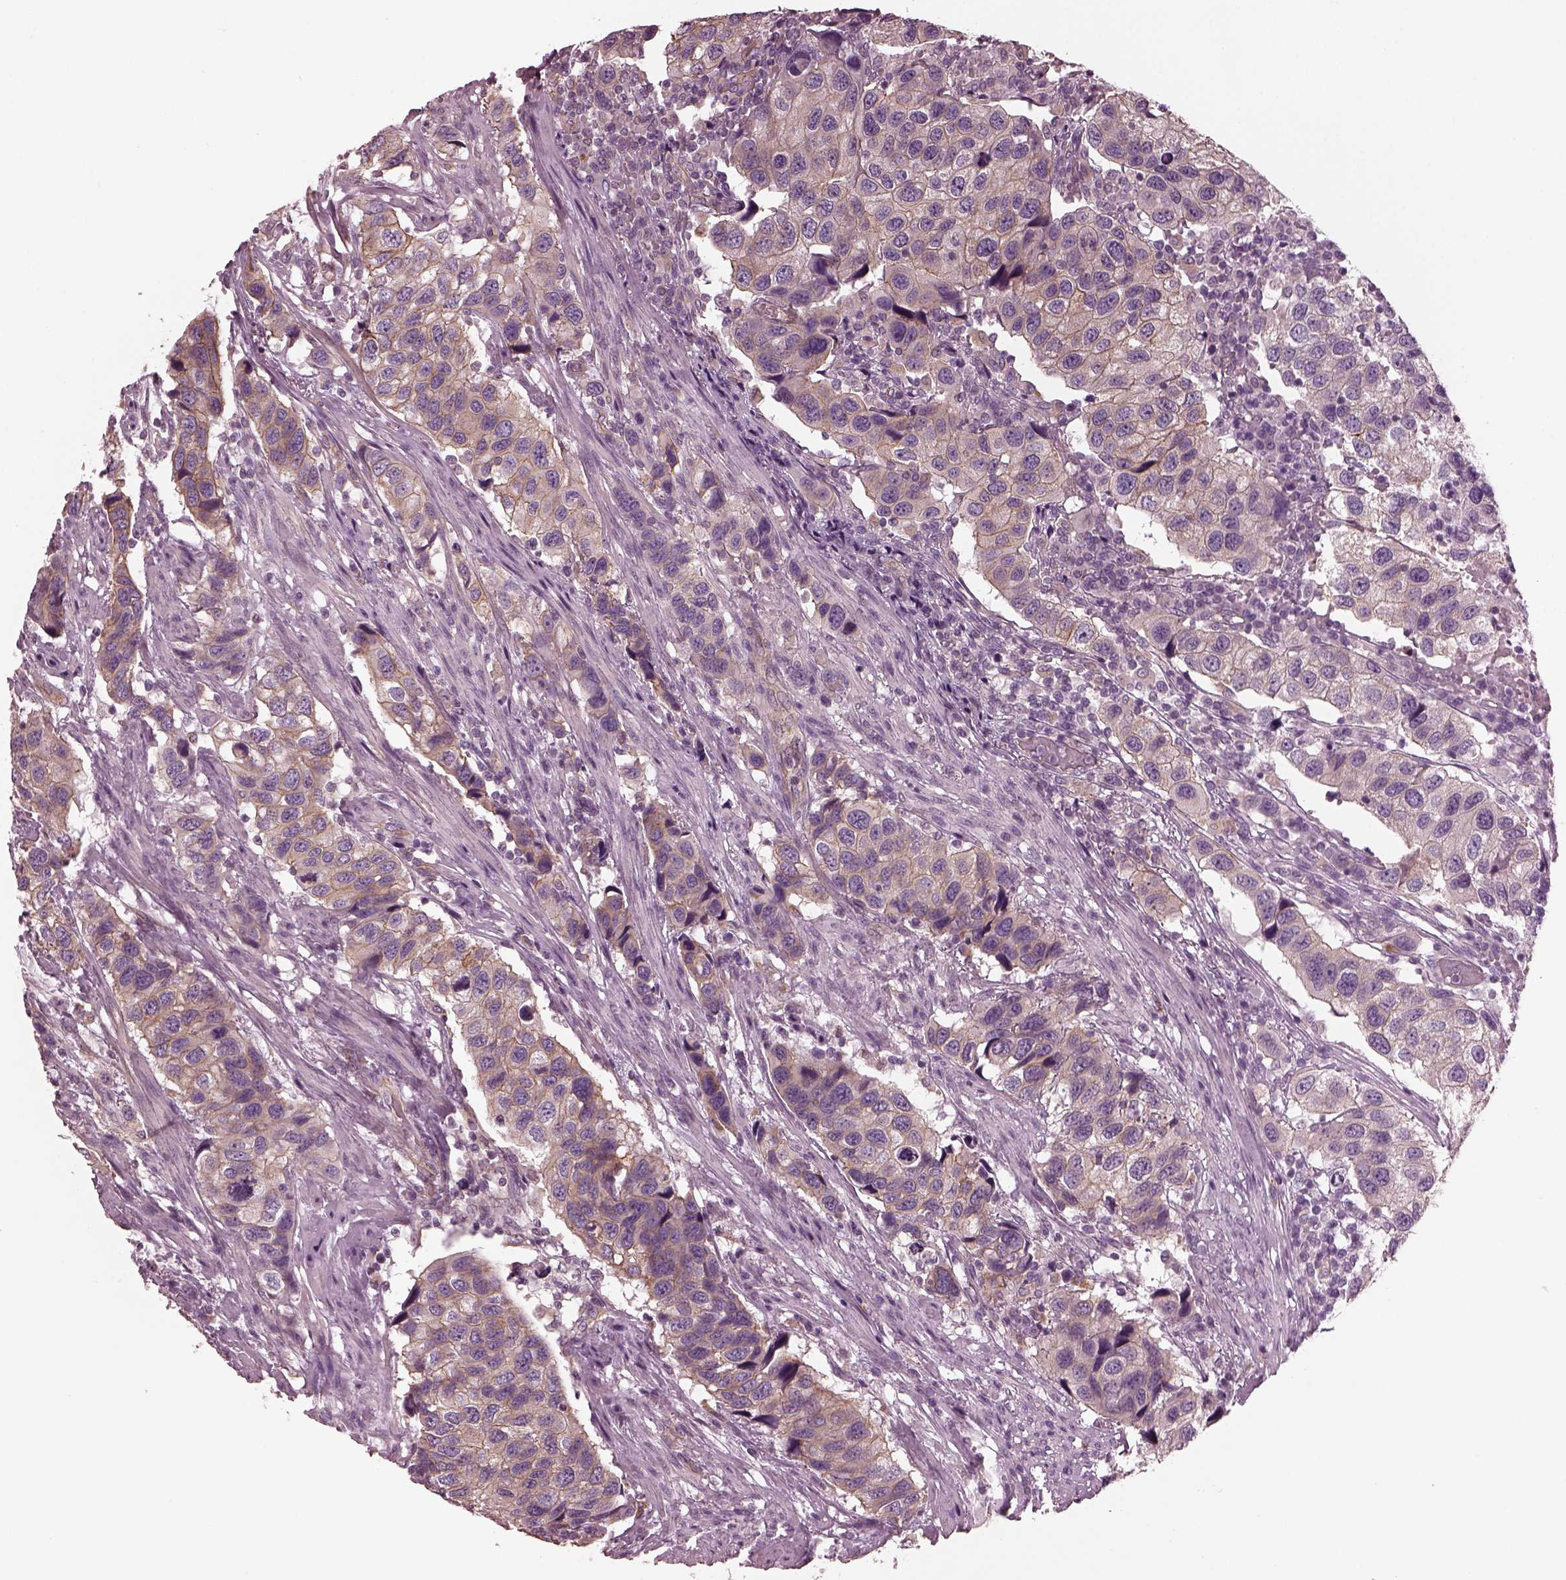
{"staining": {"intensity": "moderate", "quantity": "<25%", "location": "cytoplasmic/membranous"}, "tissue": "urothelial cancer", "cell_type": "Tumor cells", "image_type": "cancer", "snomed": [{"axis": "morphology", "description": "Urothelial carcinoma, High grade"}, {"axis": "topography", "description": "Urinary bladder"}], "caption": "Immunohistochemical staining of human urothelial cancer shows moderate cytoplasmic/membranous protein expression in approximately <25% of tumor cells.", "gene": "ODAD1", "patient": {"sex": "male", "age": 79}}